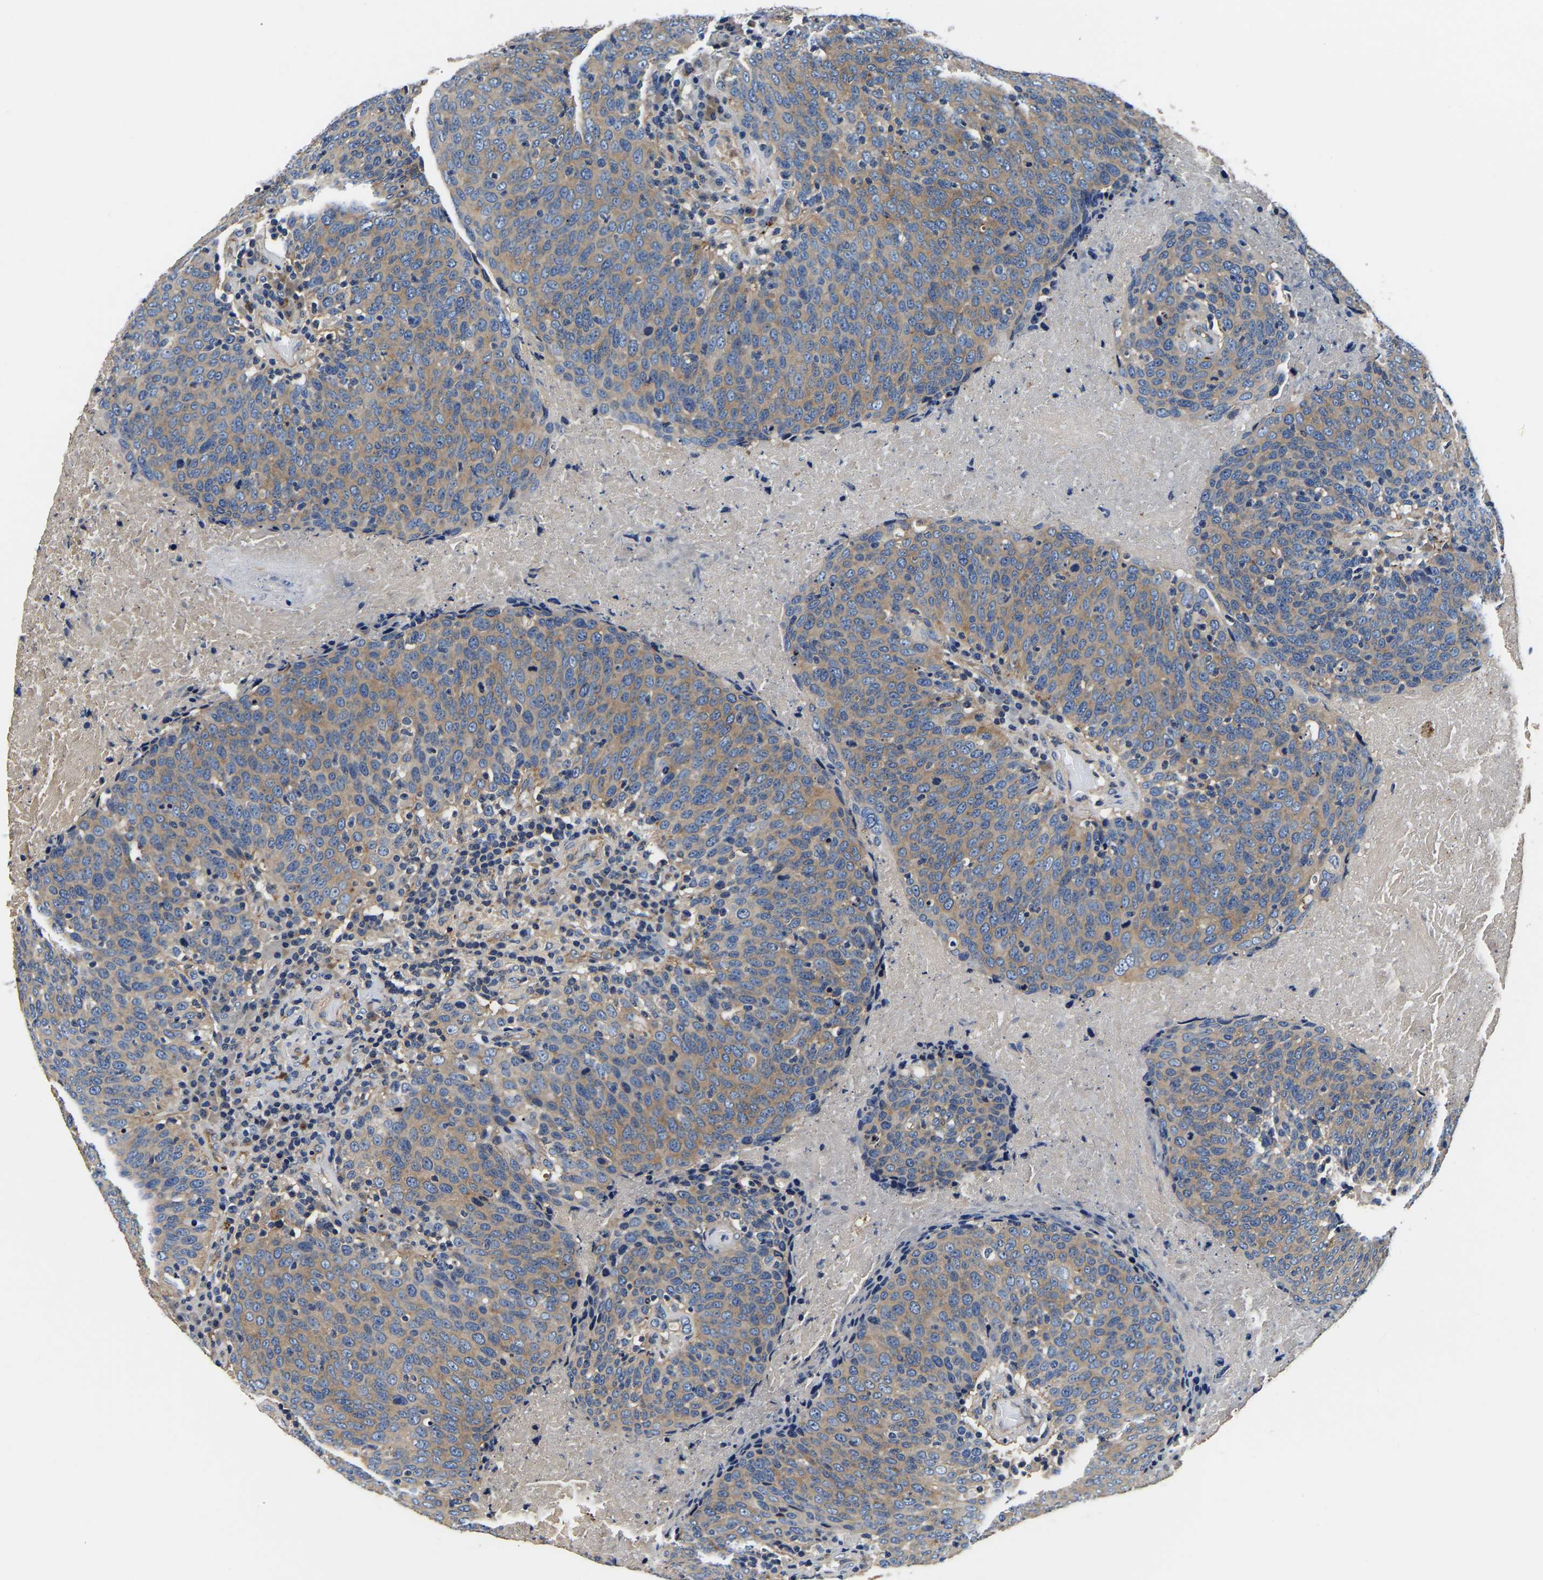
{"staining": {"intensity": "weak", "quantity": ">75%", "location": "cytoplasmic/membranous"}, "tissue": "head and neck cancer", "cell_type": "Tumor cells", "image_type": "cancer", "snomed": [{"axis": "morphology", "description": "Squamous cell carcinoma, NOS"}, {"axis": "morphology", "description": "Squamous cell carcinoma, metastatic, NOS"}, {"axis": "topography", "description": "Lymph node"}, {"axis": "topography", "description": "Head-Neck"}], "caption": "High-power microscopy captured an immunohistochemistry micrograph of squamous cell carcinoma (head and neck), revealing weak cytoplasmic/membranous positivity in about >75% of tumor cells.", "gene": "SH3GLB1", "patient": {"sex": "male", "age": 62}}